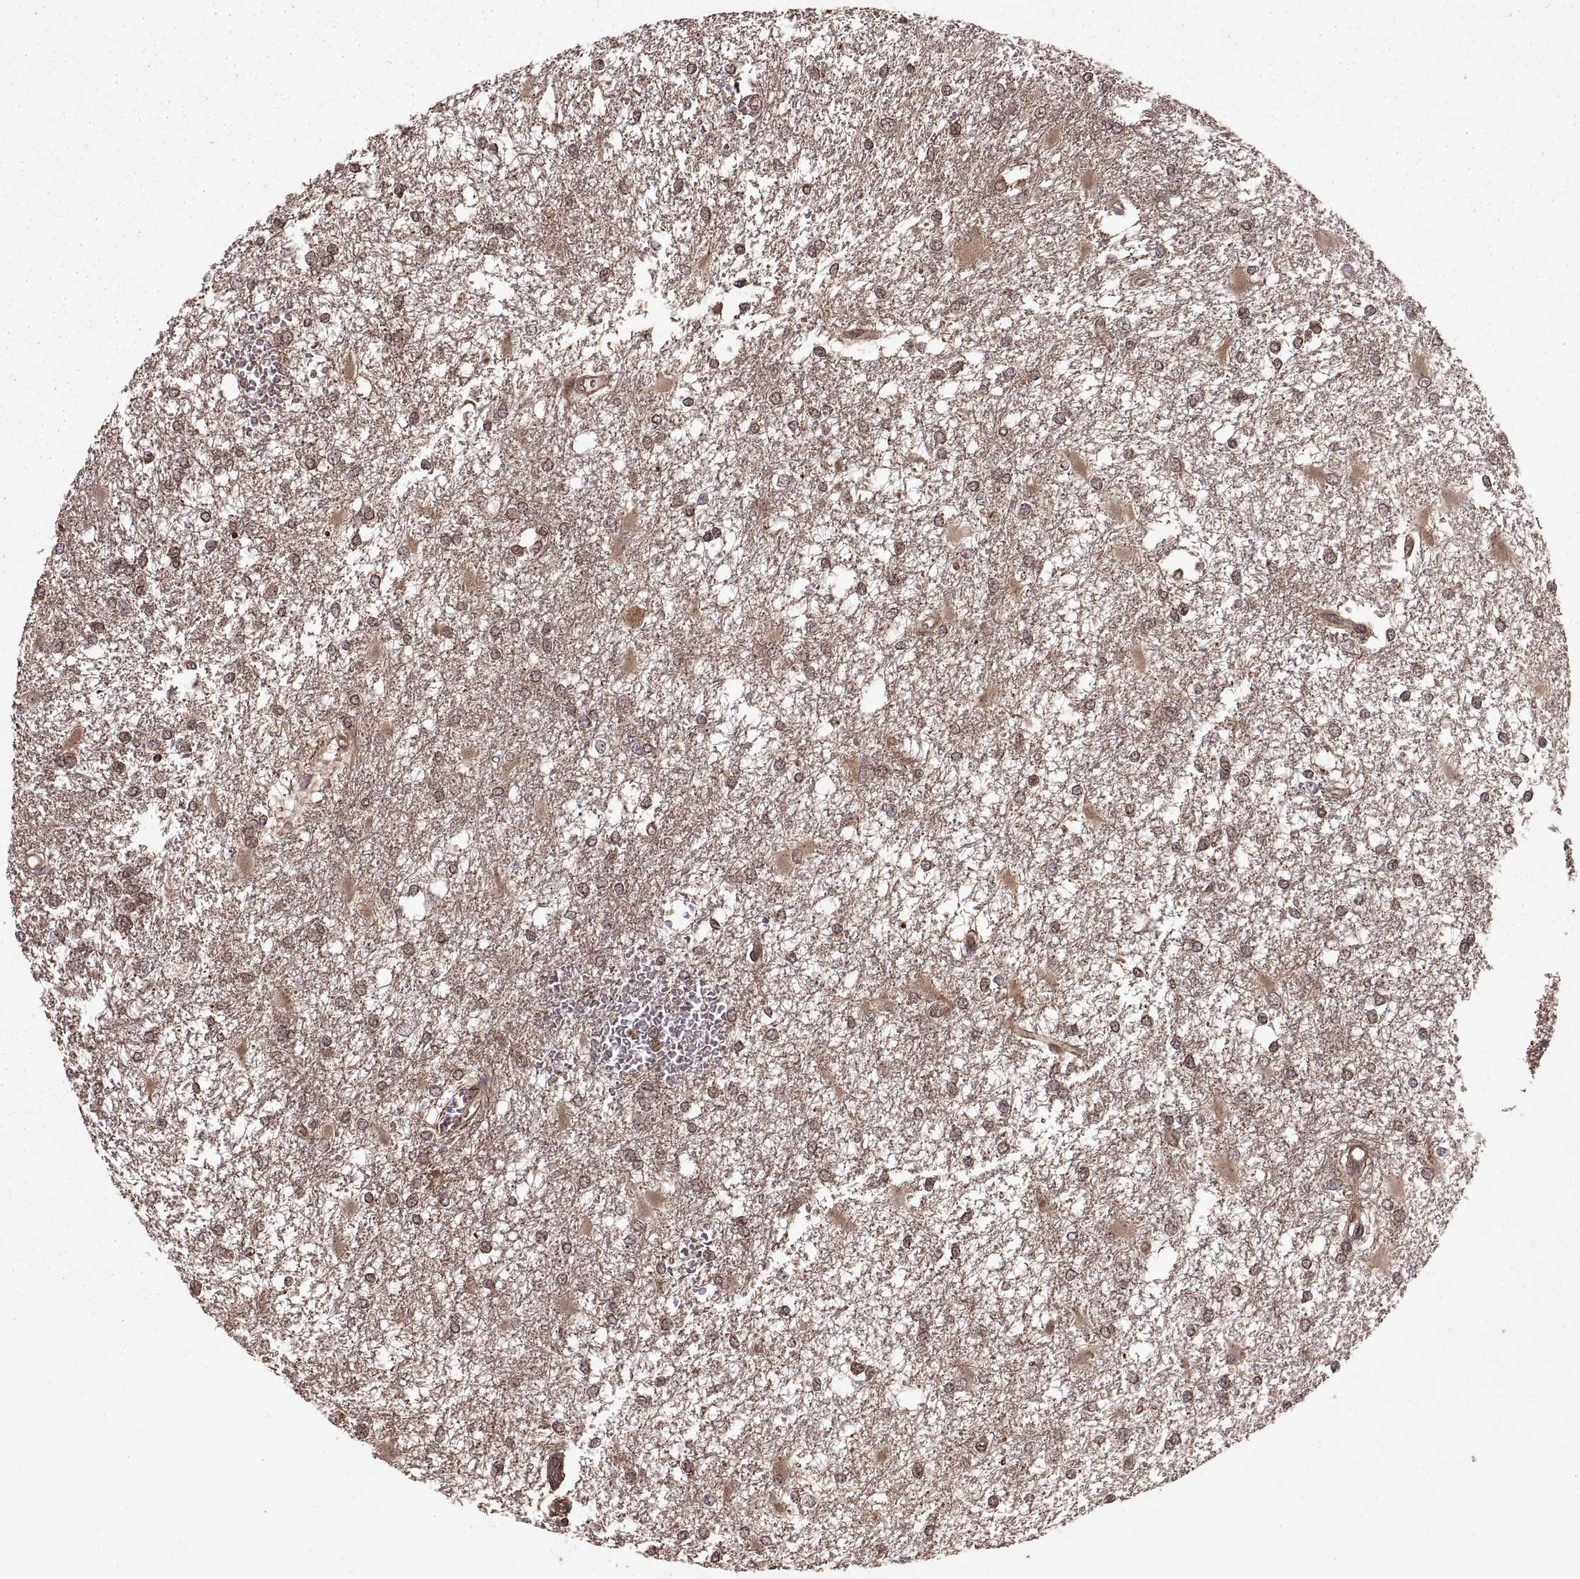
{"staining": {"intensity": "weak", "quantity": ">75%", "location": "cytoplasmic/membranous"}, "tissue": "glioma", "cell_type": "Tumor cells", "image_type": "cancer", "snomed": [{"axis": "morphology", "description": "Glioma, malignant, High grade"}, {"axis": "topography", "description": "Cerebral cortex"}], "caption": "Immunohistochemistry histopathology image of neoplastic tissue: human glioma stained using immunohistochemistry (IHC) exhibits low levels of weak protein expression localized specifically in the cytoplasmic/membranous of tumor cells, appearing as a cytoplasmic/membranous brown color.", "gene": "DEDD", "patient": {"sex": "male", "age": 79}}